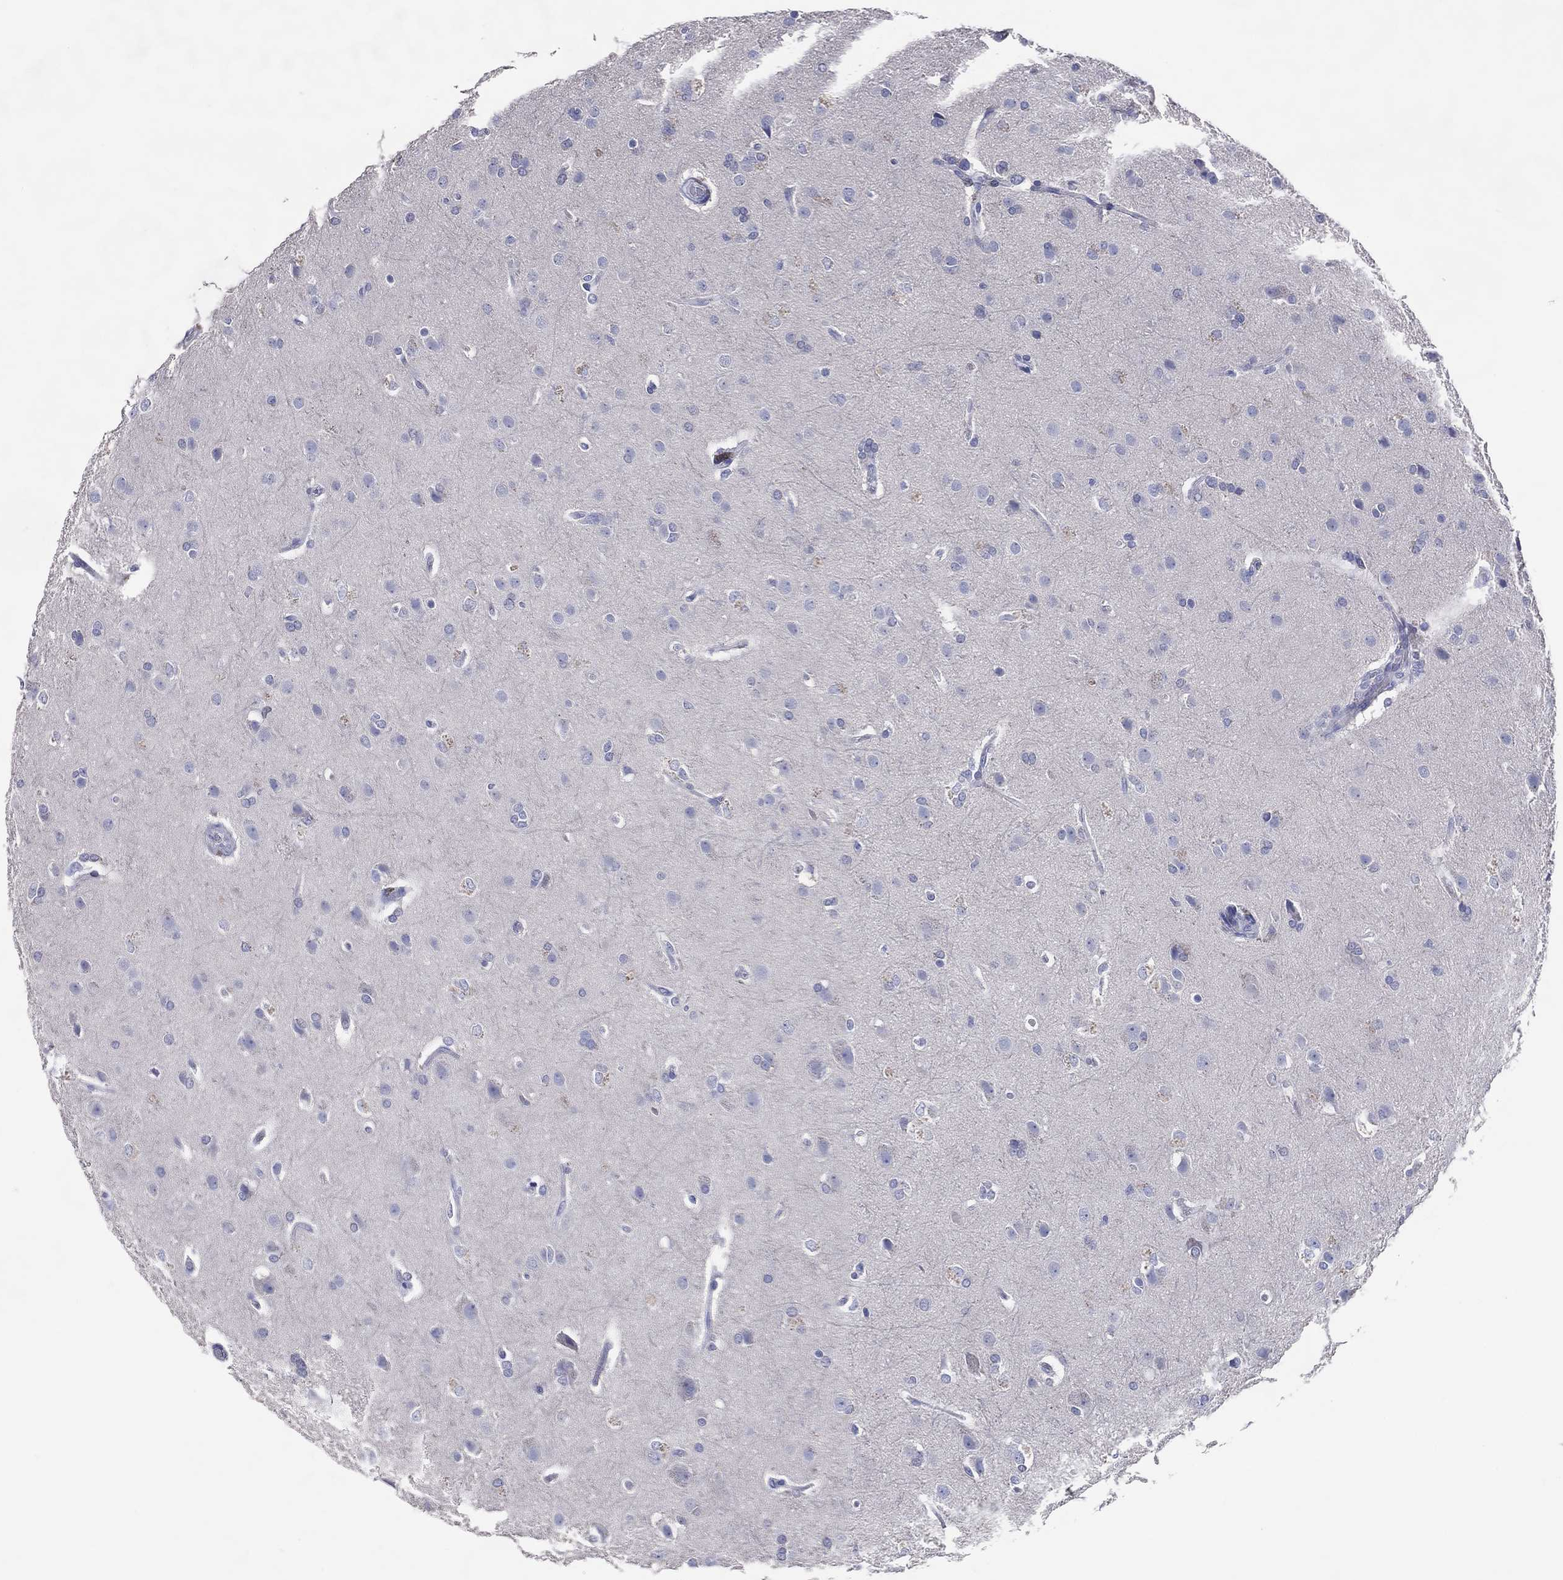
{"staining": {"intensity": "negative", "quantity": "none", "location": "none"}, "tissue": "glioma", "cell_type": "Tumor cells", "image_type": "cancer", "snomed": [{"axis": "morphology", "description": "Glioma, malignant, High grade"}, {"axis": "topography", "description": "Brain"}], "caption": "DAB (3,3'-diaminobenzidine) immunohistochemical staining of glioma exhibits no significant staining in tumor cells. (DAB (3,3'-diaminobenzidine) IHC, high magnification).", "gene": "DNAH6", "patient": {"sex": "male", "age": 68}}